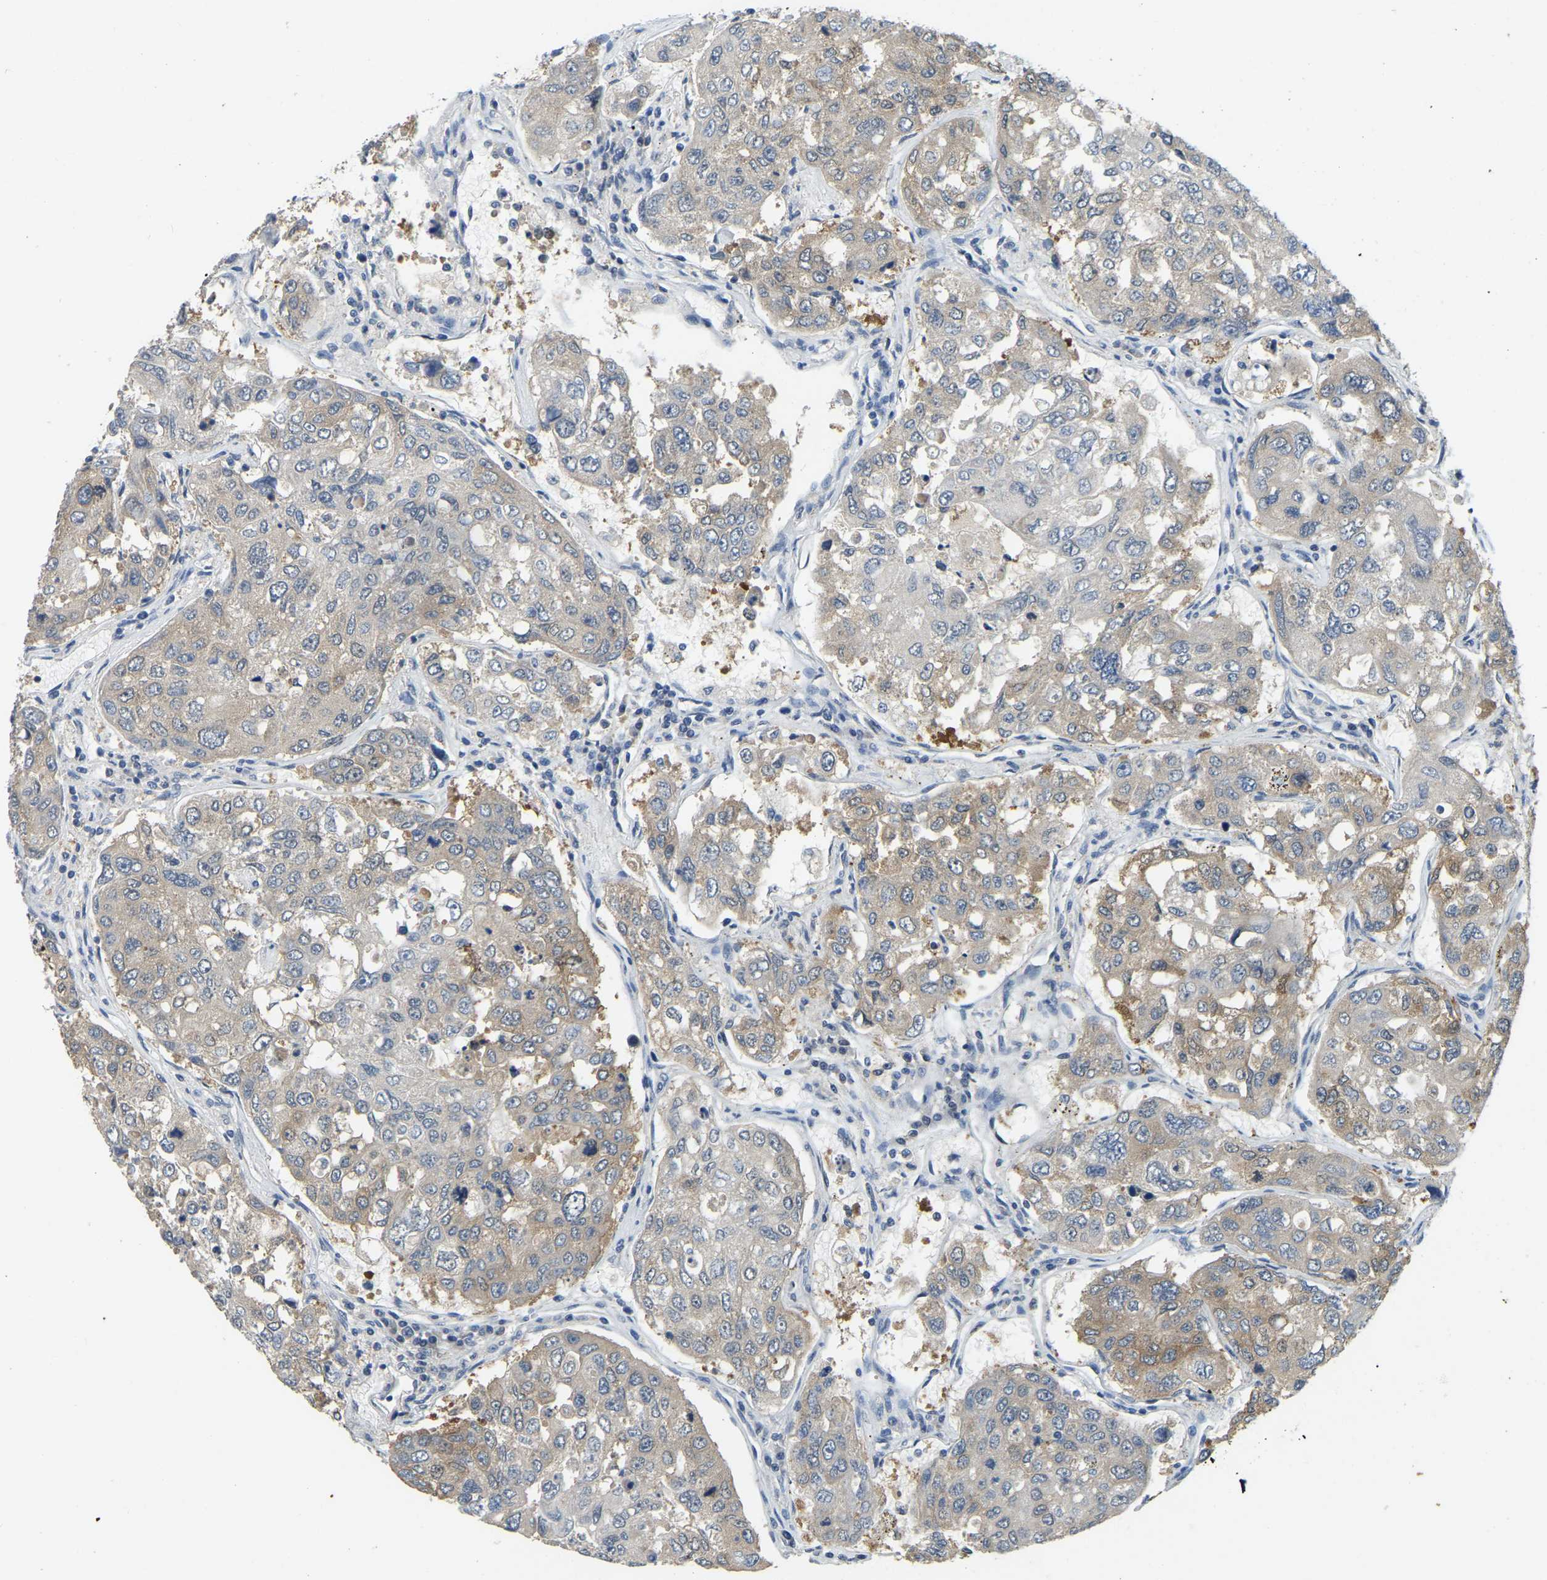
{"staining": {"intensity": "weak", "quantity": "<25%", "location": "cytoplasmic/membranous"}, "tissue": "urothelial cancer", "cell_type": "Tumor cells", "image_type": "cancer", "snomed": [{"axis": "morphology", "description": "Urothelial carcinoma, High grade"}, {"axis": "topography", "description": "Lymph node"}, {"axis": "topography", "description": "Urinary bladder"}], "caption": "This is an IHC micrograph of human high-grade urothelial carcinoma. There is no staining in tumor cells.", "gene": "AHNAK", "patient": {"sex": "male", "age": 51}}